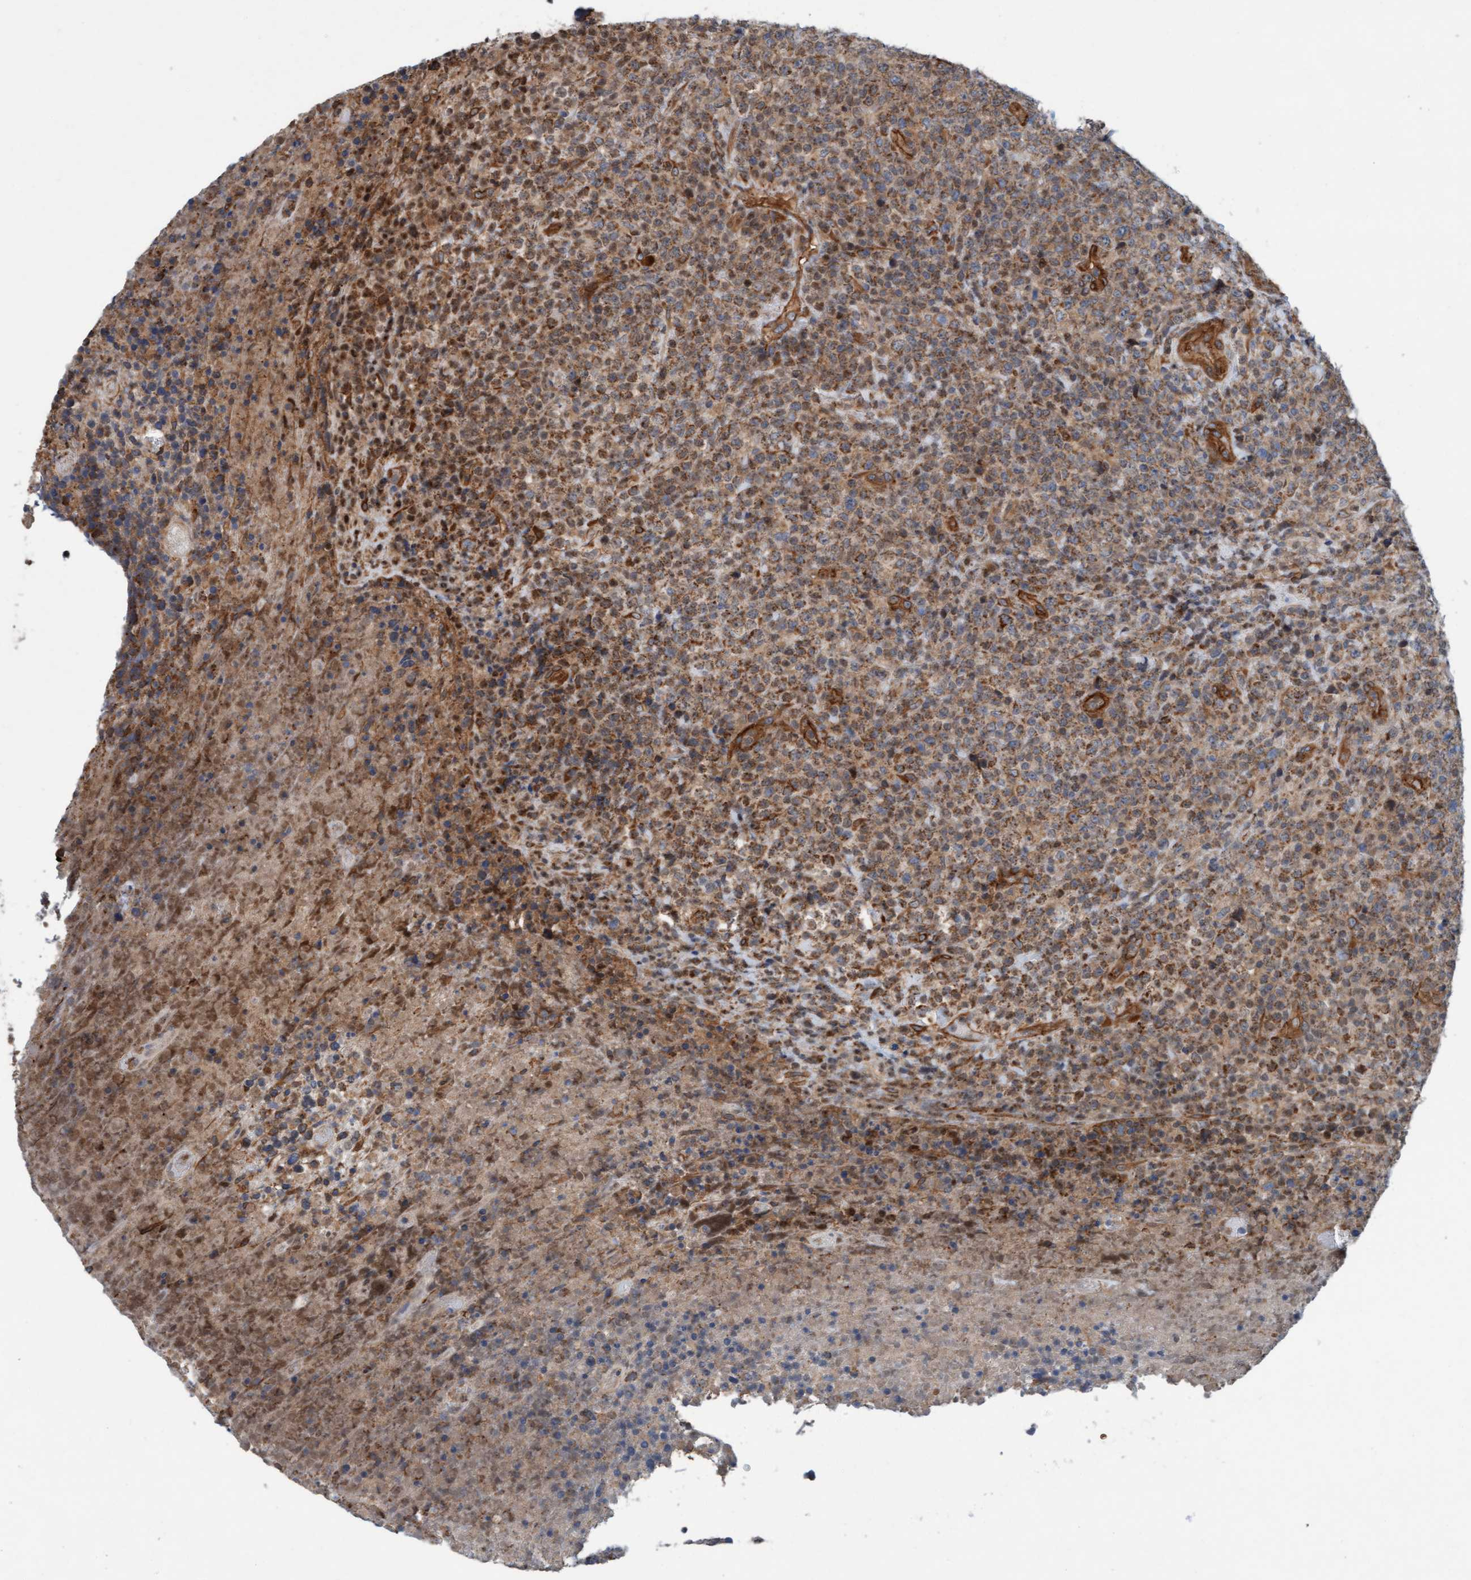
{"staining": {"intensity": "moderate", "quantity": ">75%", "location": "cytoplasmic/membranous"}, "tissue": "lymphoma", "cell_type": "Tumor cells", "image_type": "cancer", "snomed": [{"axis": "morphology", "description": "Malignant lymphoma, non-Hodgkin's type, High grade"}, {"axis": "topography", "description": "Lymph node"}], "caption": "Immunohistochemical staining of human malignant lymphoma, non-Hodgkin's type (high-grade) displays moderate cytoplasmic/membranous protein staining in about >75% of tumor cells.", "gene": "ERAL1", "patient": {"sex": "male", "age": 13}}